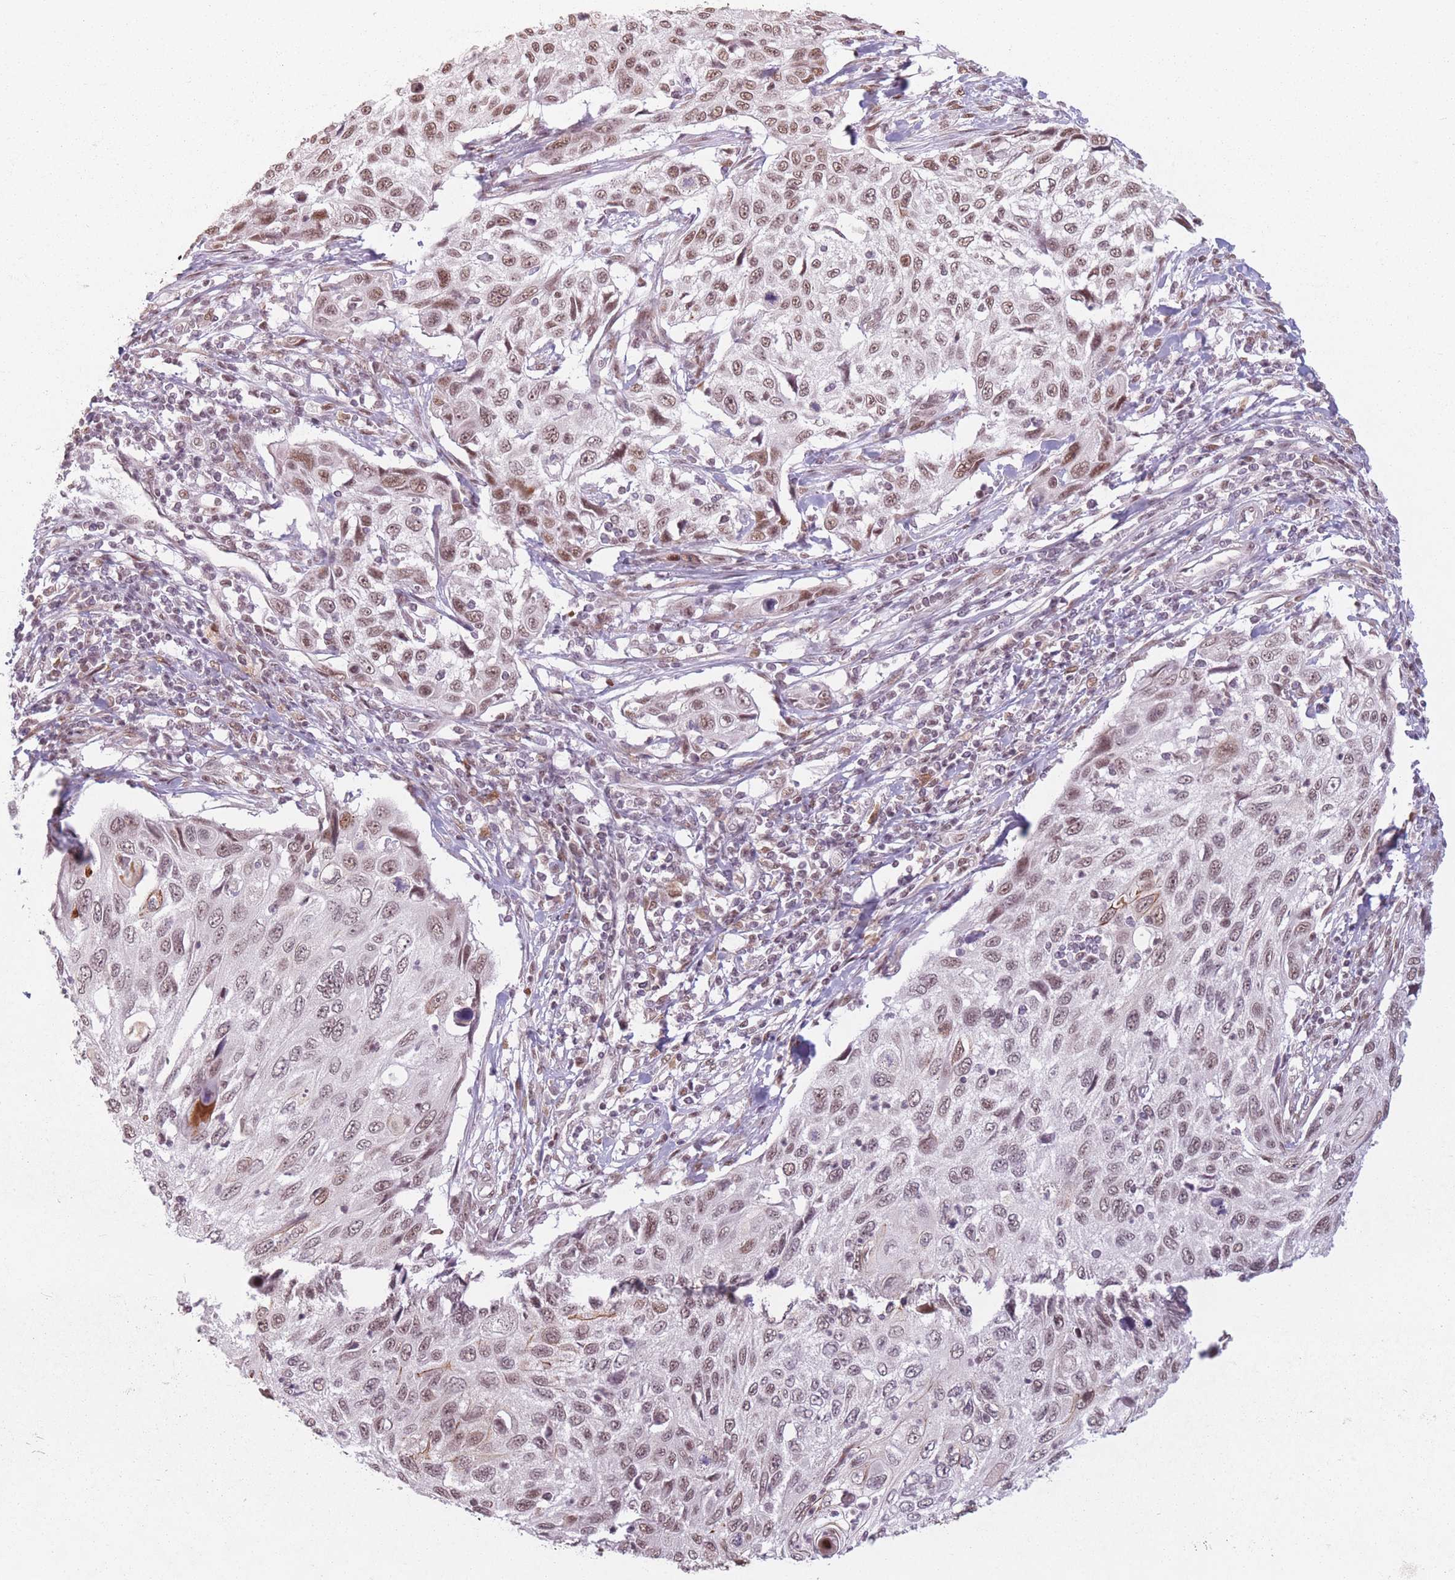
{"staining": {"intensity": "moderate", "quantity": ">75%", "location": "nuclear"}, "tissue": "cervical cancer", "cell_type": "Tumor cells", "image_type": "cancer", "snomed": [{"axis": "morphology", "description": "Squamous cell carcinoma, NOS"}, {"axis": "topography", "description": "Cervix"}], "caption": "Protein expression analysis of human cervical cancer reveals moderate nuclear positivity in approximately >75% of tumor cells. (Brightfield microscopy of DAB IHC at high magnification).", "gene": "SUPT6H", "patient": {"sex": "female", "age": 70}}